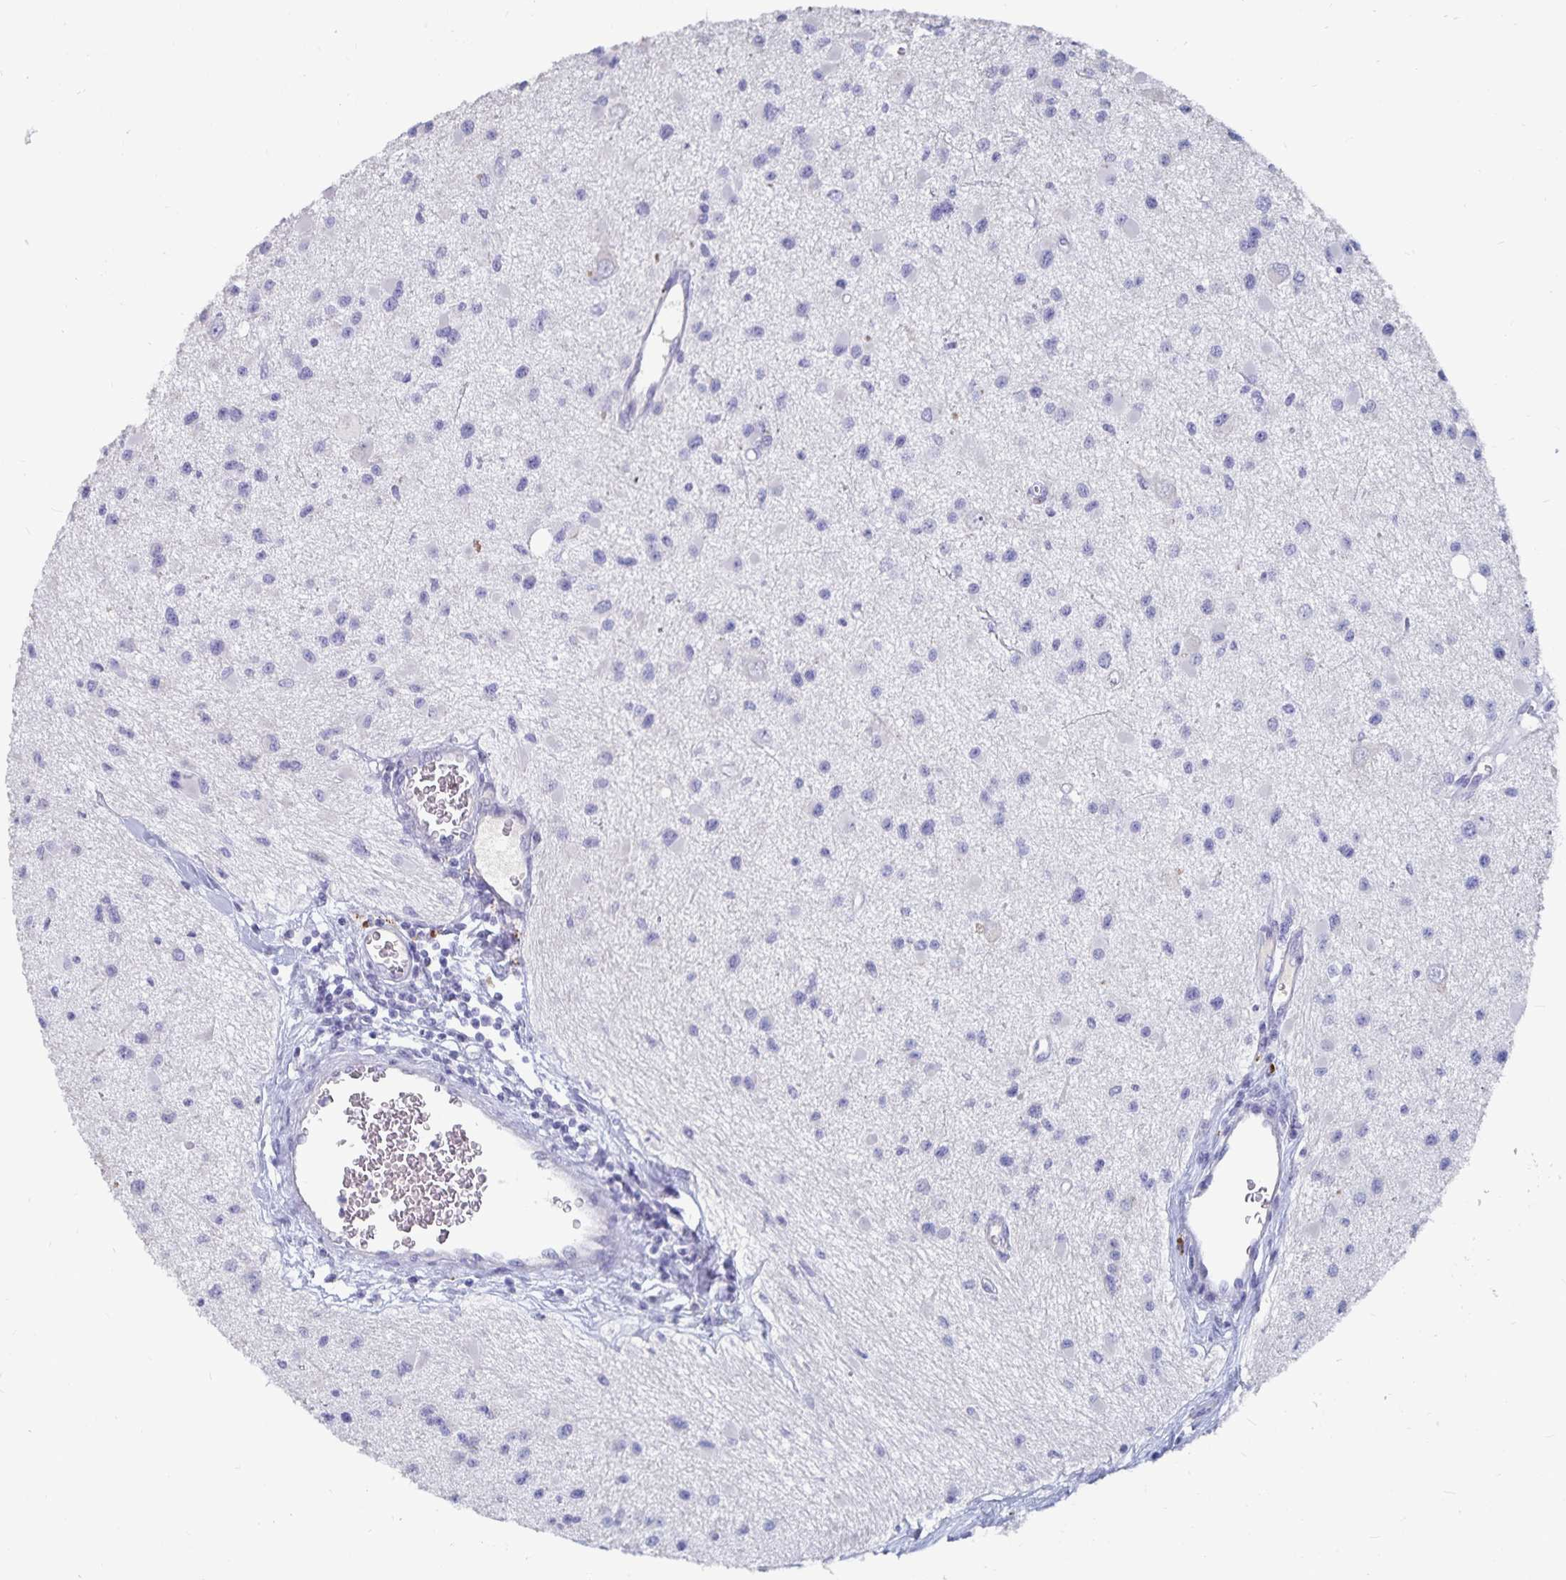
{"staining": {"intensity": "negative", "quantity": "none", "location": "none"}, "tissue": "glioma", "cell_type": "Tumor cells", "image_type": "cancer", "snomed": [{"axis": "morphology", "description": "Glioma, malignant, High grade"}, {"axis": "topography", "description": "Brain"}], "caption": "The image reveals no staining of tumor cells in glioma. Brightfield microscopy of IHC stained with DAB (3,3'-diaminobenzidine) (brown) and hematoxylin (blue), captured at high magnification.", "gene": "CFAP69", "patient": {"sex": "male", "age": 54}}